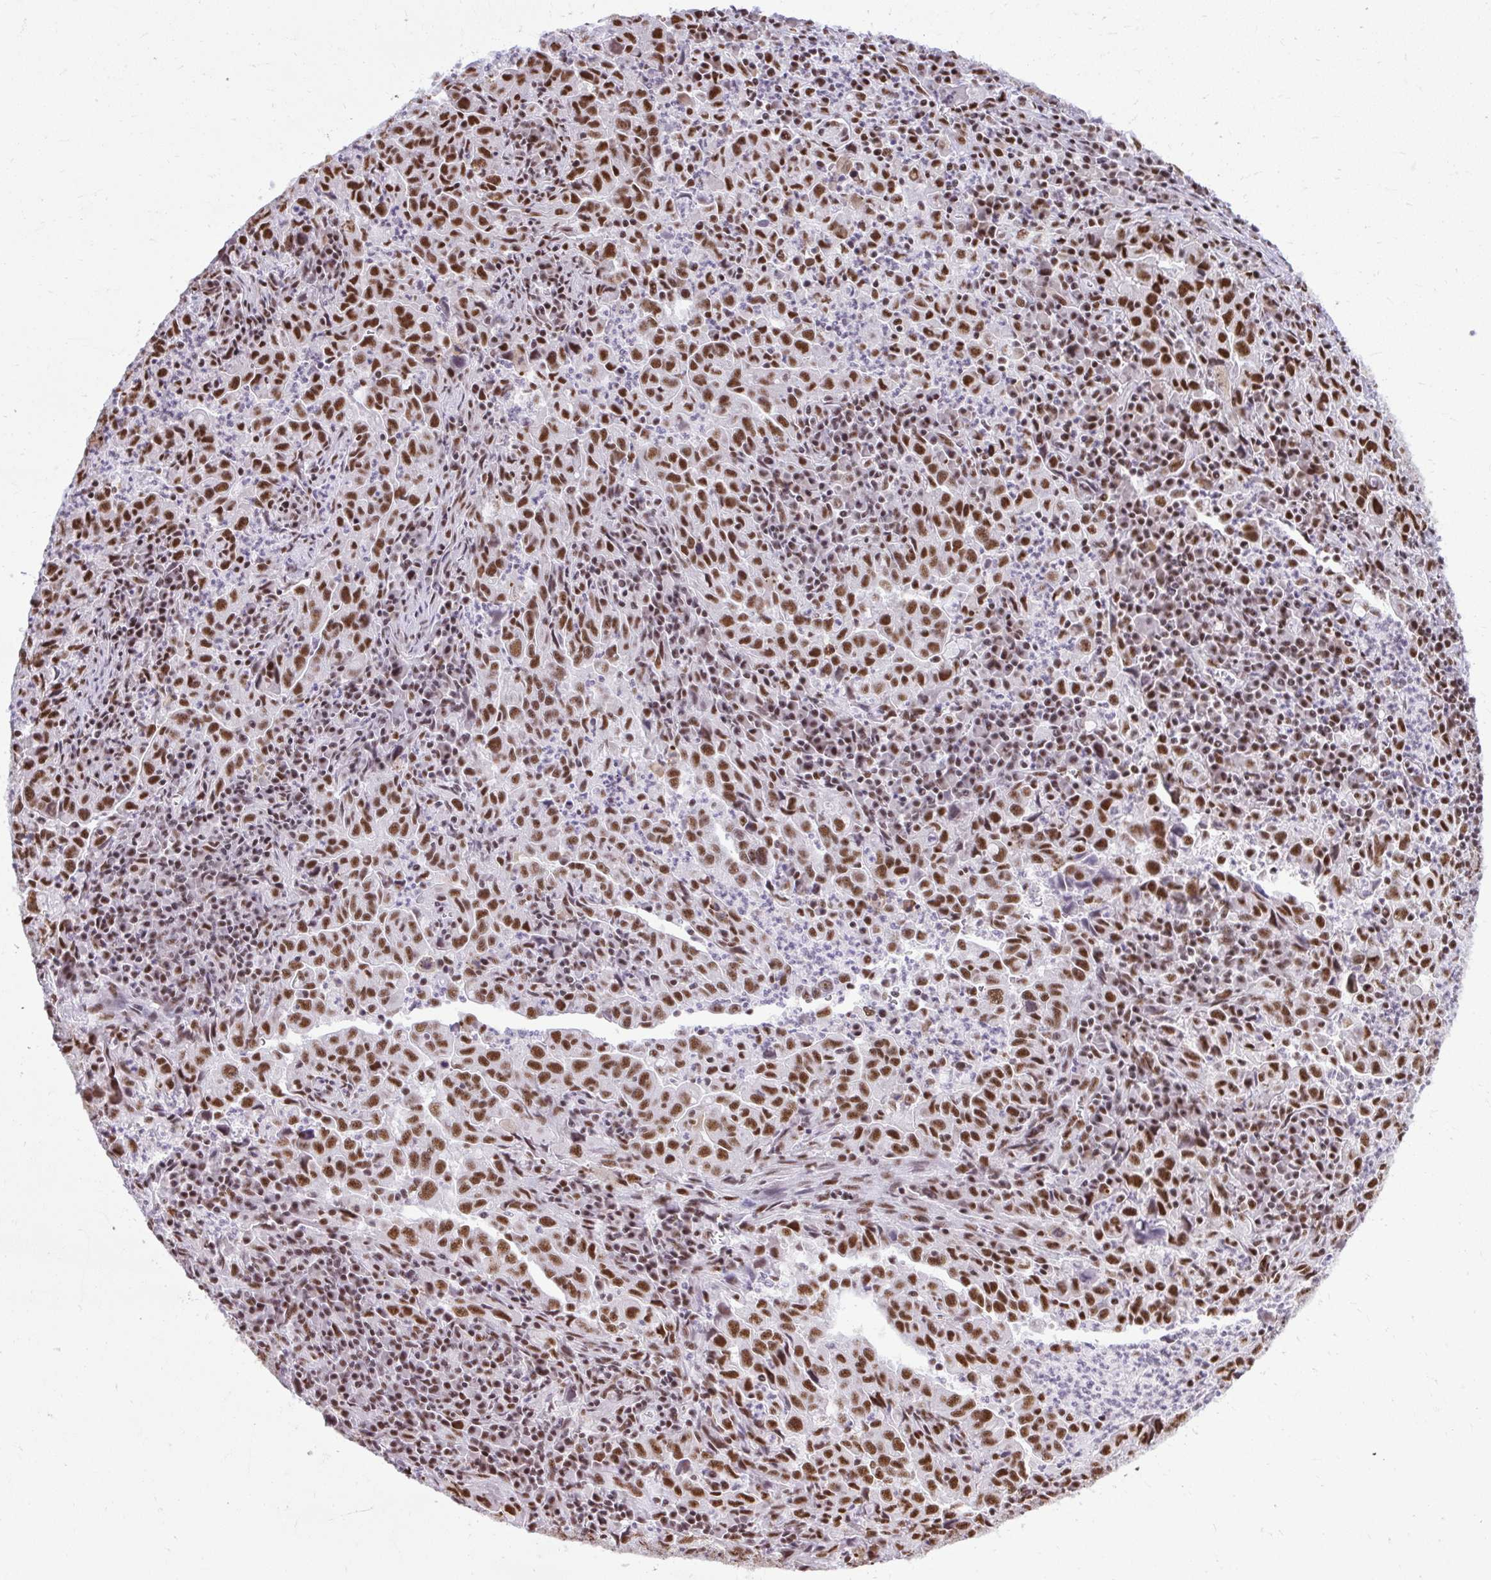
{"staining": {"intensity": "strong", "quantity": ">75%", "location": "nuclear"}, "tissue": "lung cancer", "cell_type": "Tumor cells", "image_type": "cancer", "snomed": [{"axis": "morphology", "description": "Adenocarcinoma, NOS"}, {"axis": "topography", "description": "Lung"}], "caption": "About >75% of tumor cells in adenocarcinoma (lung) show strong nuclear protein staining as visualized by brown immunohistochemical staining.", "gene": "PRPF19", "patient": {"sex": "male", "age": 67}}